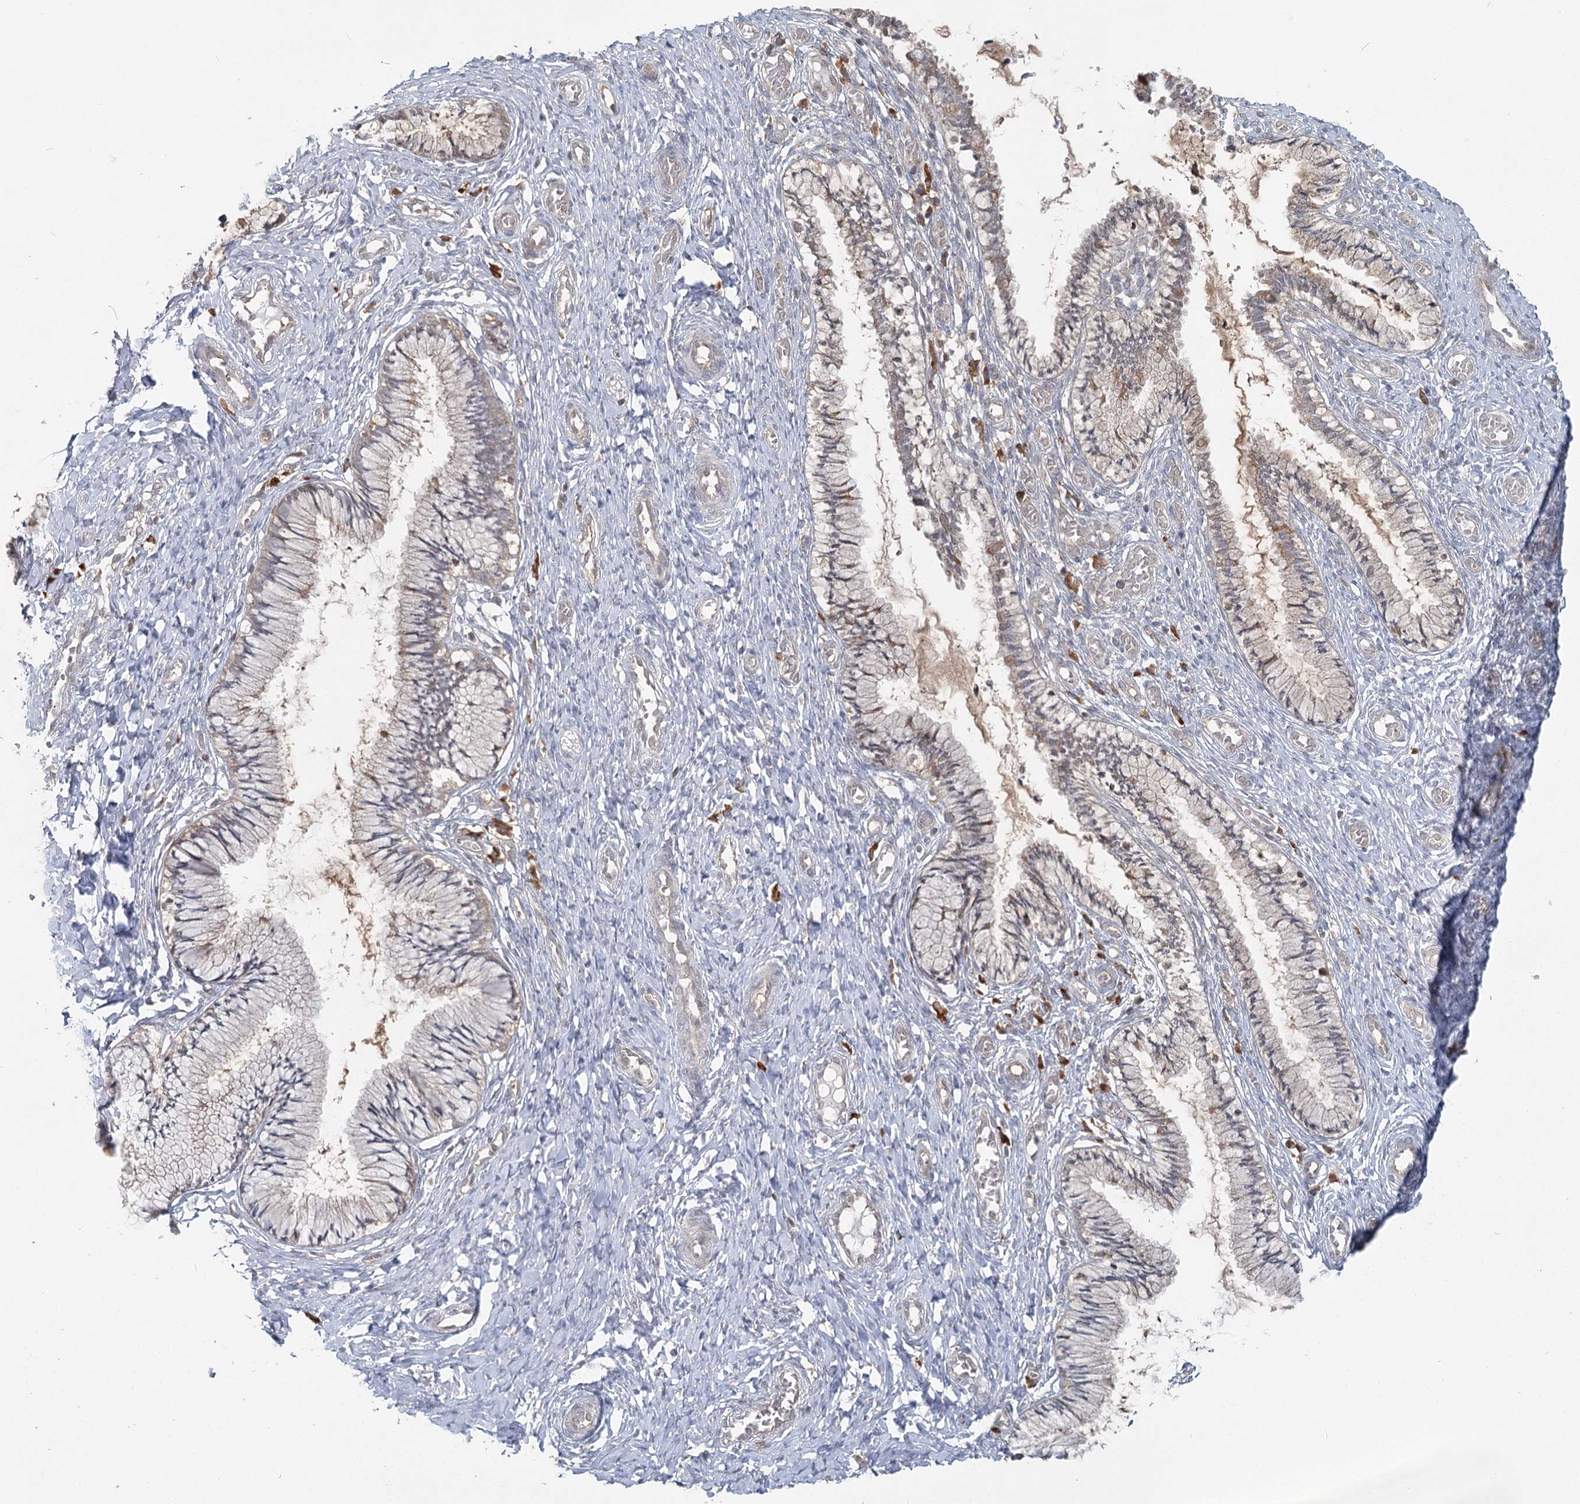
{"staining": {"intensity": "weak", "quantity": "<25%", "location": "cytoplasmic/membranous"}, "tissue": "cervix", "cell_type": "Glandular cells", "image_type": "normal", "snomed": [{"axis": "morphology", "description": "Normal tissue, NOS"}, {"axis": "topography", "description": "Cervix"}], "caption": "This is a image of immunohistochemistry (IHC) staining of benign cervix, which shows no expression in glandular cells.", "gene": "THNSL1", "patient": {"sex": "female", "age": 27}}